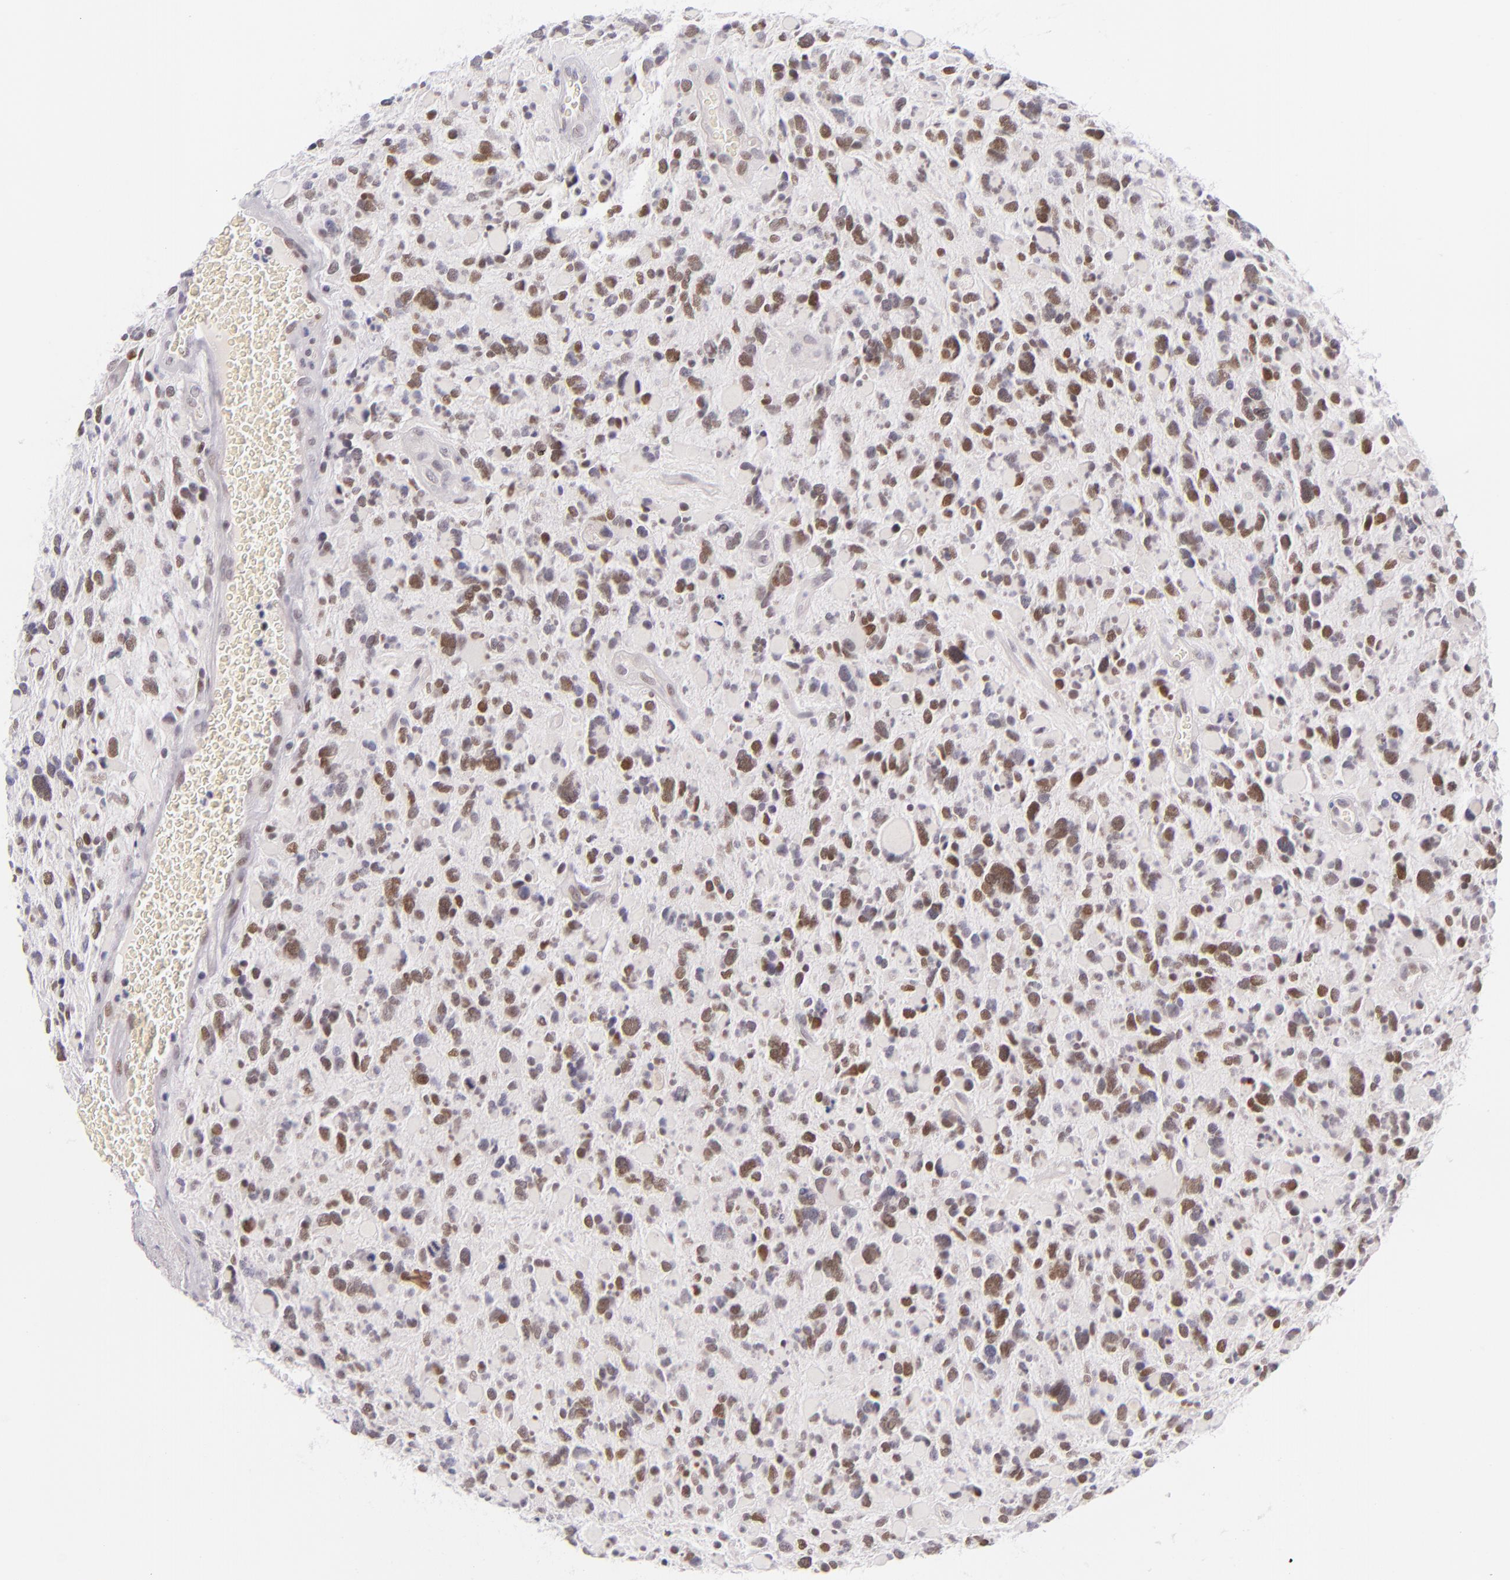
{"staining": {"intensity": "moderate", "quantity": "25%-75%", "location": "nuclear"}, "tissue": "glioma", "cell_type": "Tumor cells", "image_type": "cancer", "snomed": [{"axis": "morphology", "description": "Glioma, malignant, High grade"}, {"axis": "topography", "description": "Brain"}], "caption": "Protein staining of high-grade glioma (malignant) tissue shows moderate nuclear positivity in about 25%-75% of tumor cells.", "gene": "BCL3", "patient": {"sex": "female", "age": 37}}